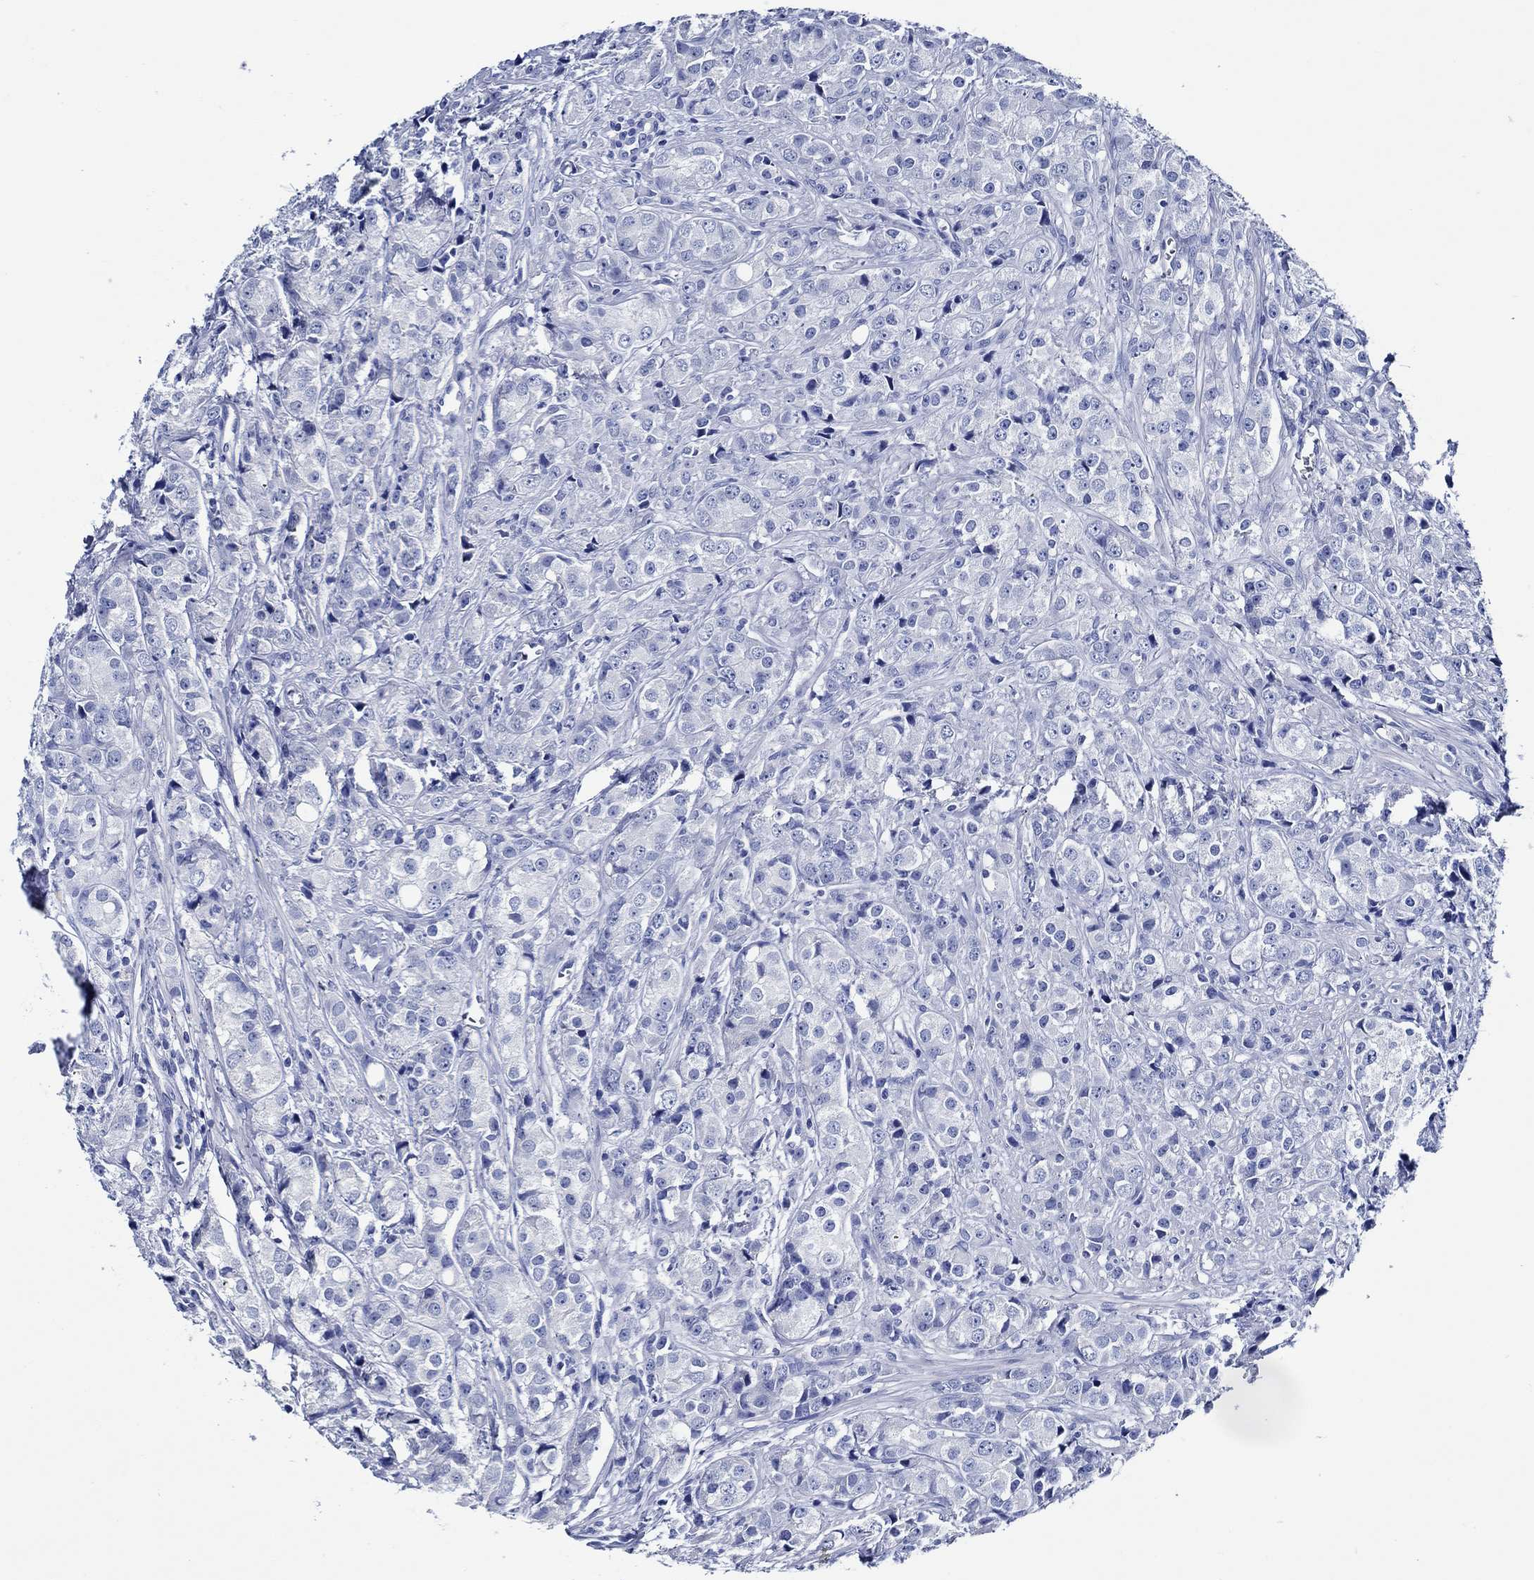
{"staining": {"intensity": "negative", "quantity": "none", "location": "none"}, "tissue": "prostate cancer", "cell_type": "Tumor cells", "image_type": "cancer", "snomed": [{"axis": "morphology", "description": "Adenocarcinoma, Medium grade"}, {"axis": "topography", "description": "Prostate"}], "caption": "Tumor cells show no significant expression in prostate cancer.", "gene": "WDR62", "patient": {"sex": "male", "age": 74}}